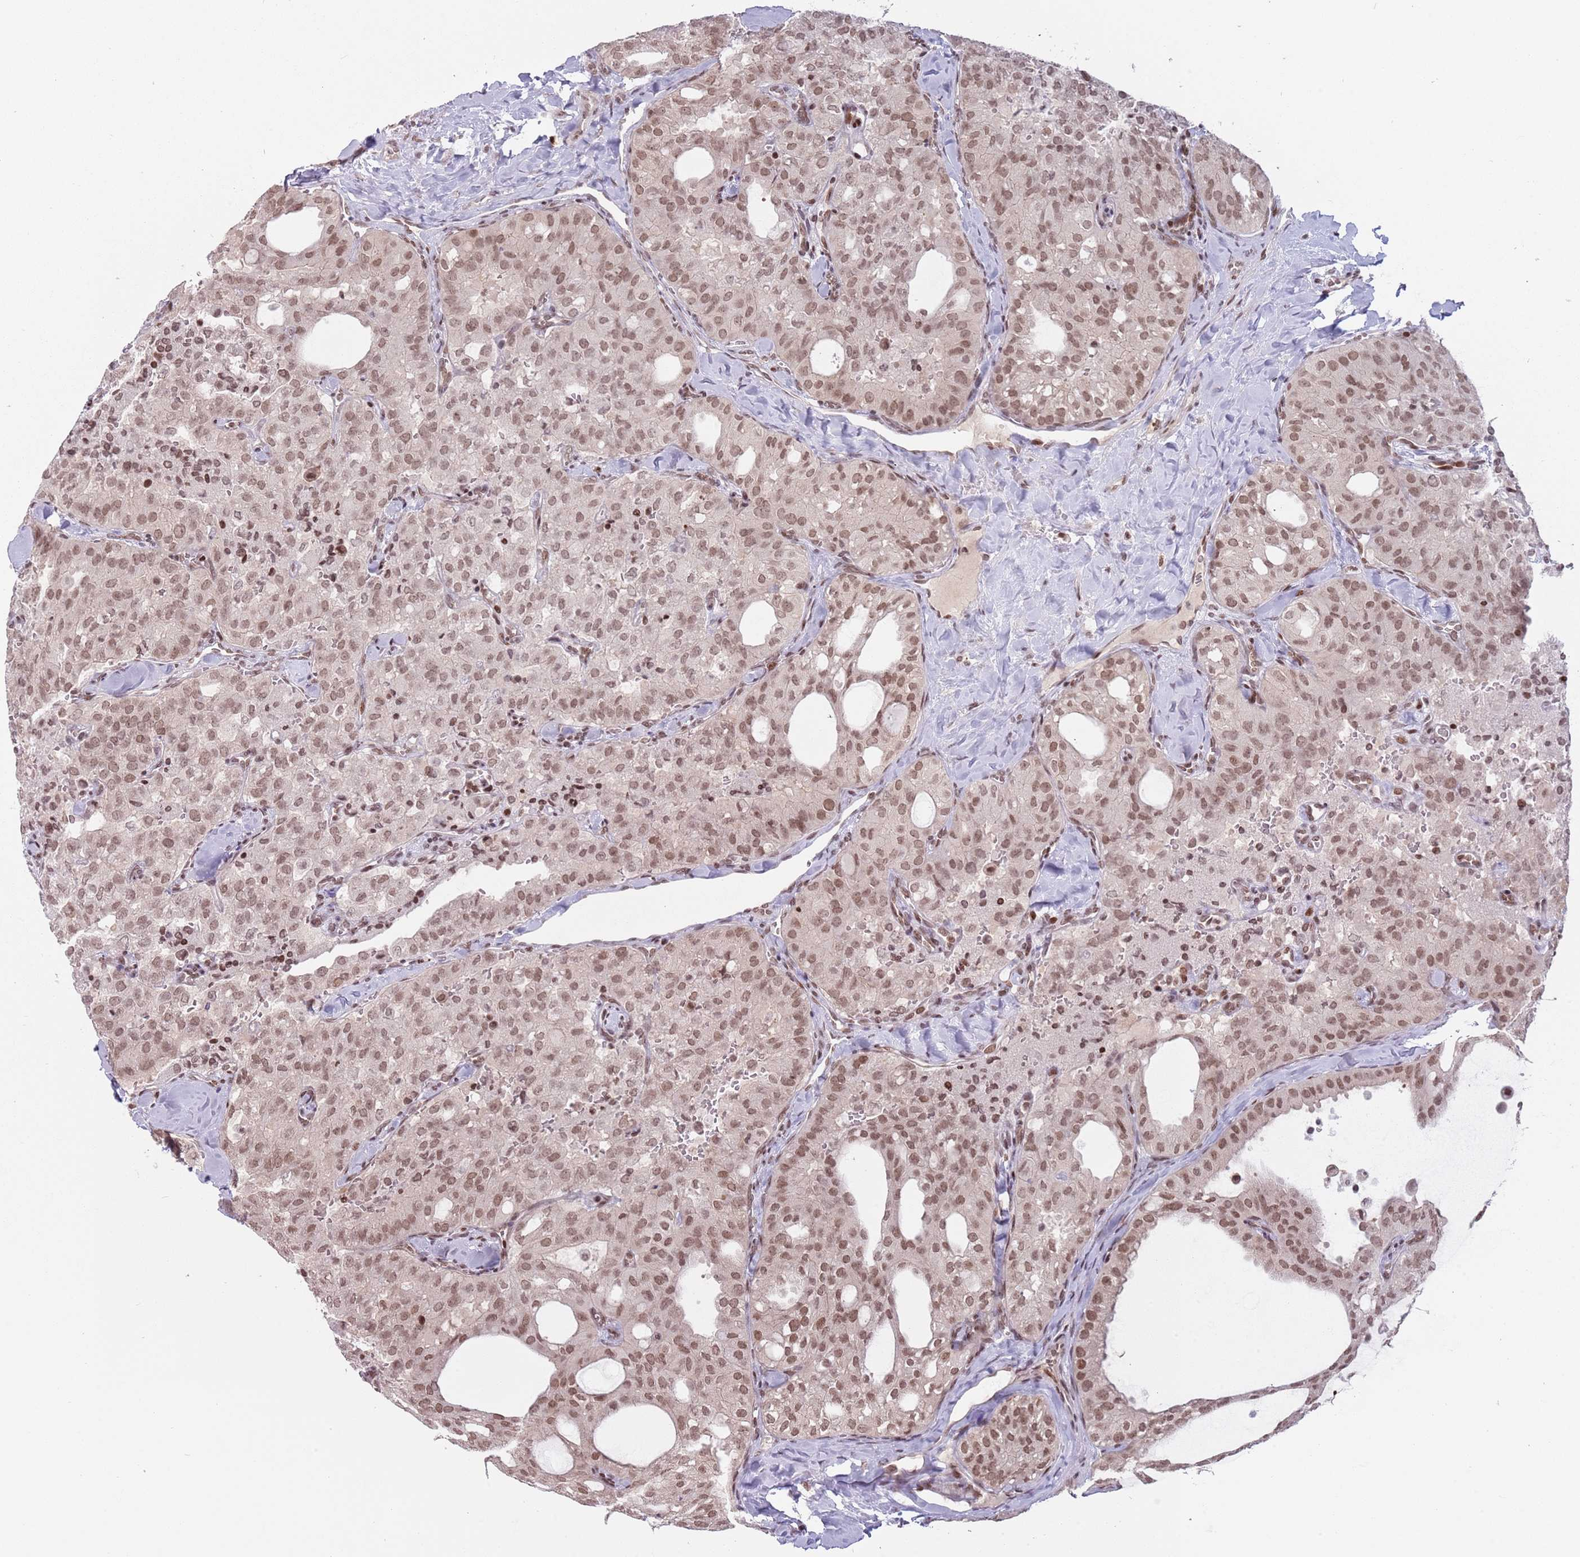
{"staining": {"intensity": "moderate", "quantity": ">75%", "location": "nuclear"}, "tissue": "thyroid cancer", "cell_type": "Tumor cells", "image_type": "cancer", "snomed": [{"axis": "morphology", "description": "Follicular adenoma carcinoma, NOS"}, {"axis": "topography", "description": "Thyroid gland"}], "caption": "Immunohistochemistry (IHC) staining of follicular adenoma carcinoma (thyroid), which shows medium levels of moderate nuclear positivity in approximately >75% of tumor cells indicating moderate nuclear protein positivity. The staining was performed using DAB (brown) for protein detection and nuclei were counterstained in hematoxylin (blue).", "gene": "SH3RF3", "patient": {"sex": "male", "age": 75}}